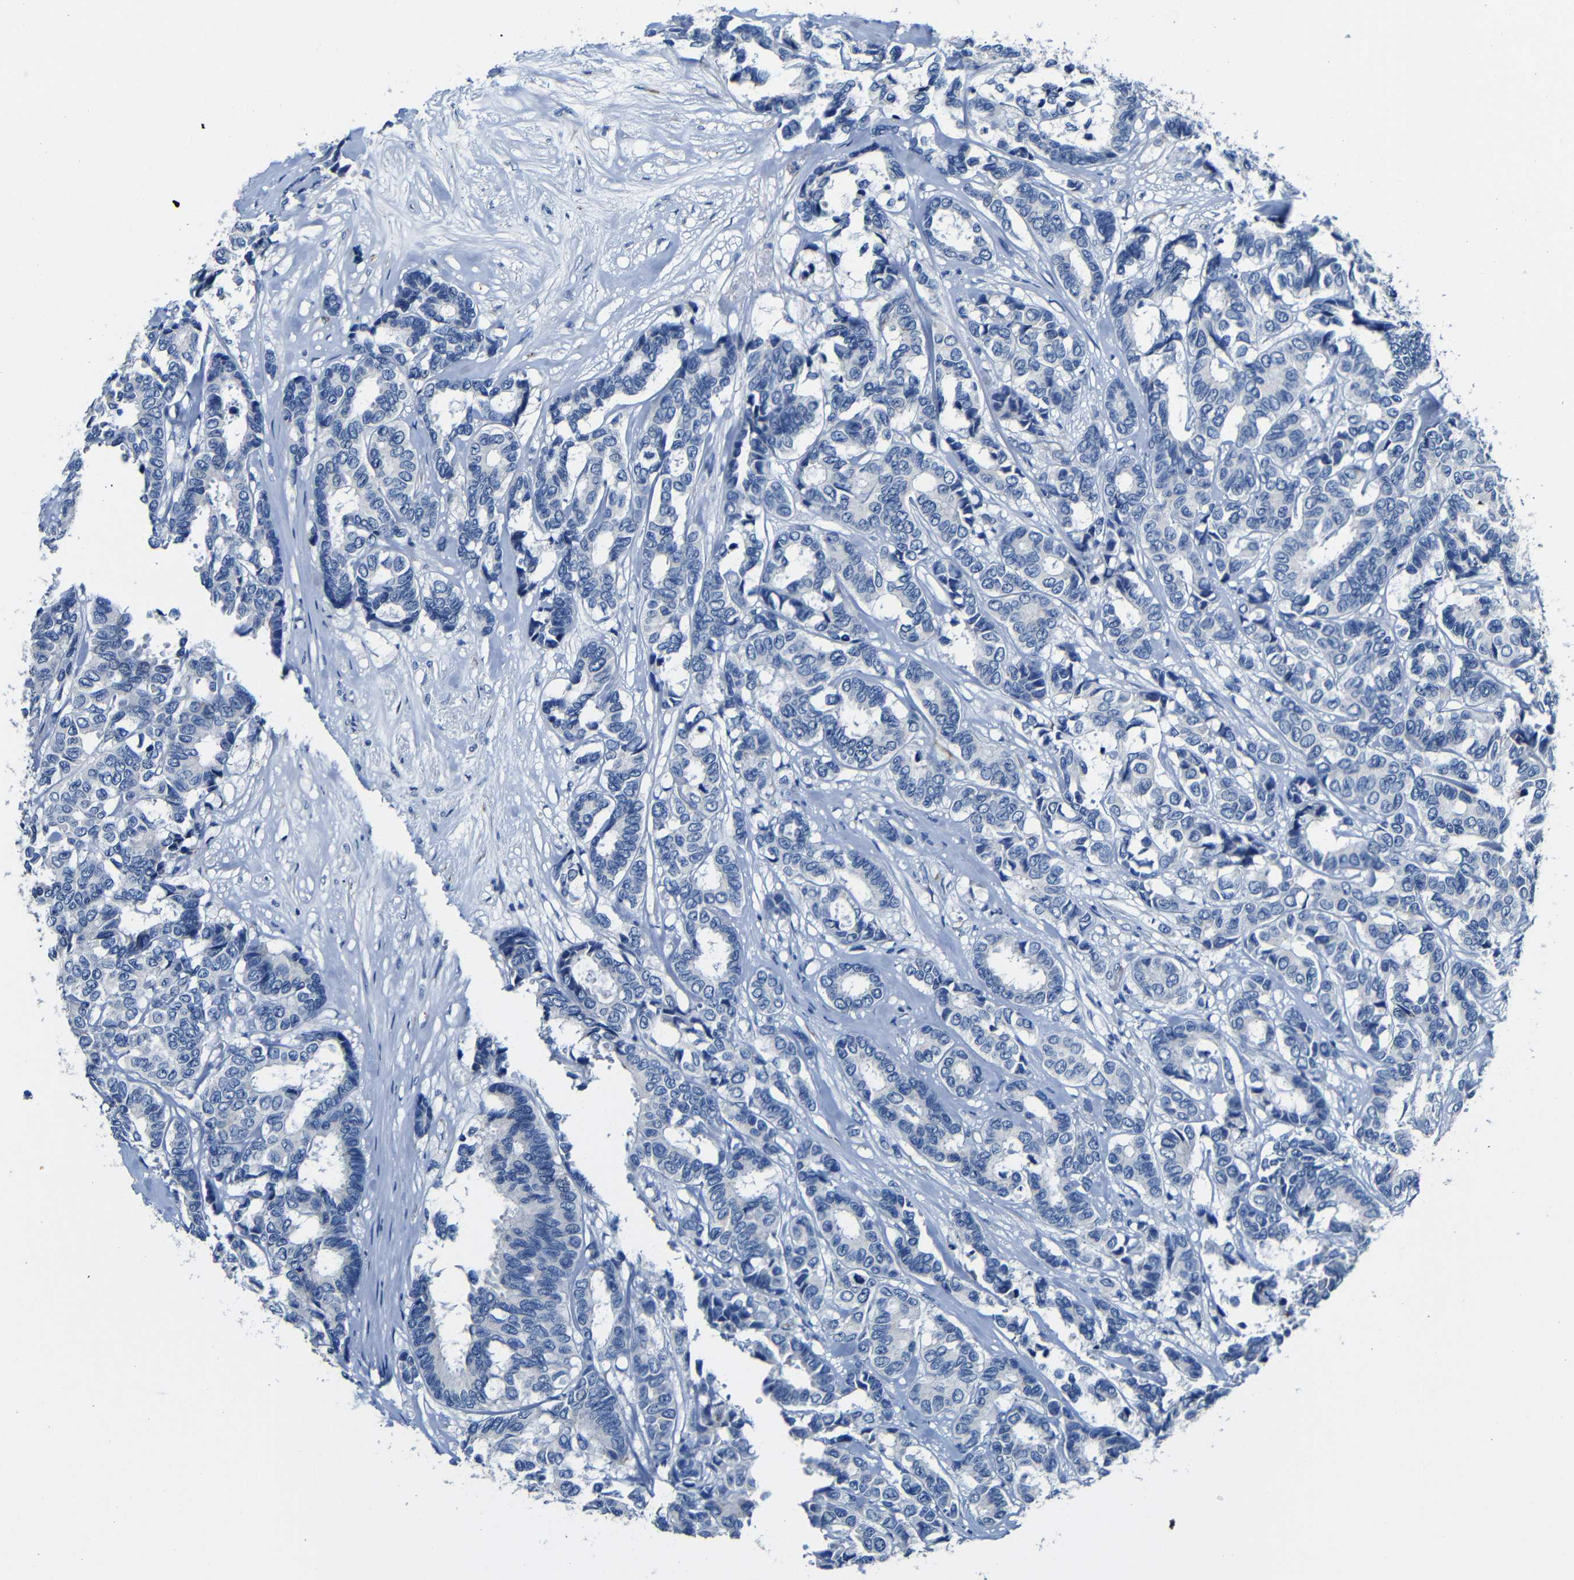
{"staining": {"intensity": "negative", "quantity": "none", "location": "none"}, "tissue": "breast cancer", "cell_type": "Tumor cells", "image_type": "cancer", "snomed": [{"axis": "morphology", "description": "Duct carcinoma"}, {"axis": "topography", "description": "Breast"}], "caption": "DAB immunohistochemical staining of human intraductal carcinoma (breast) exhibits no significant staining in tumor cells.", "gene": "TNFAIP1", "patient": {"sex": "female", "age": 87}}